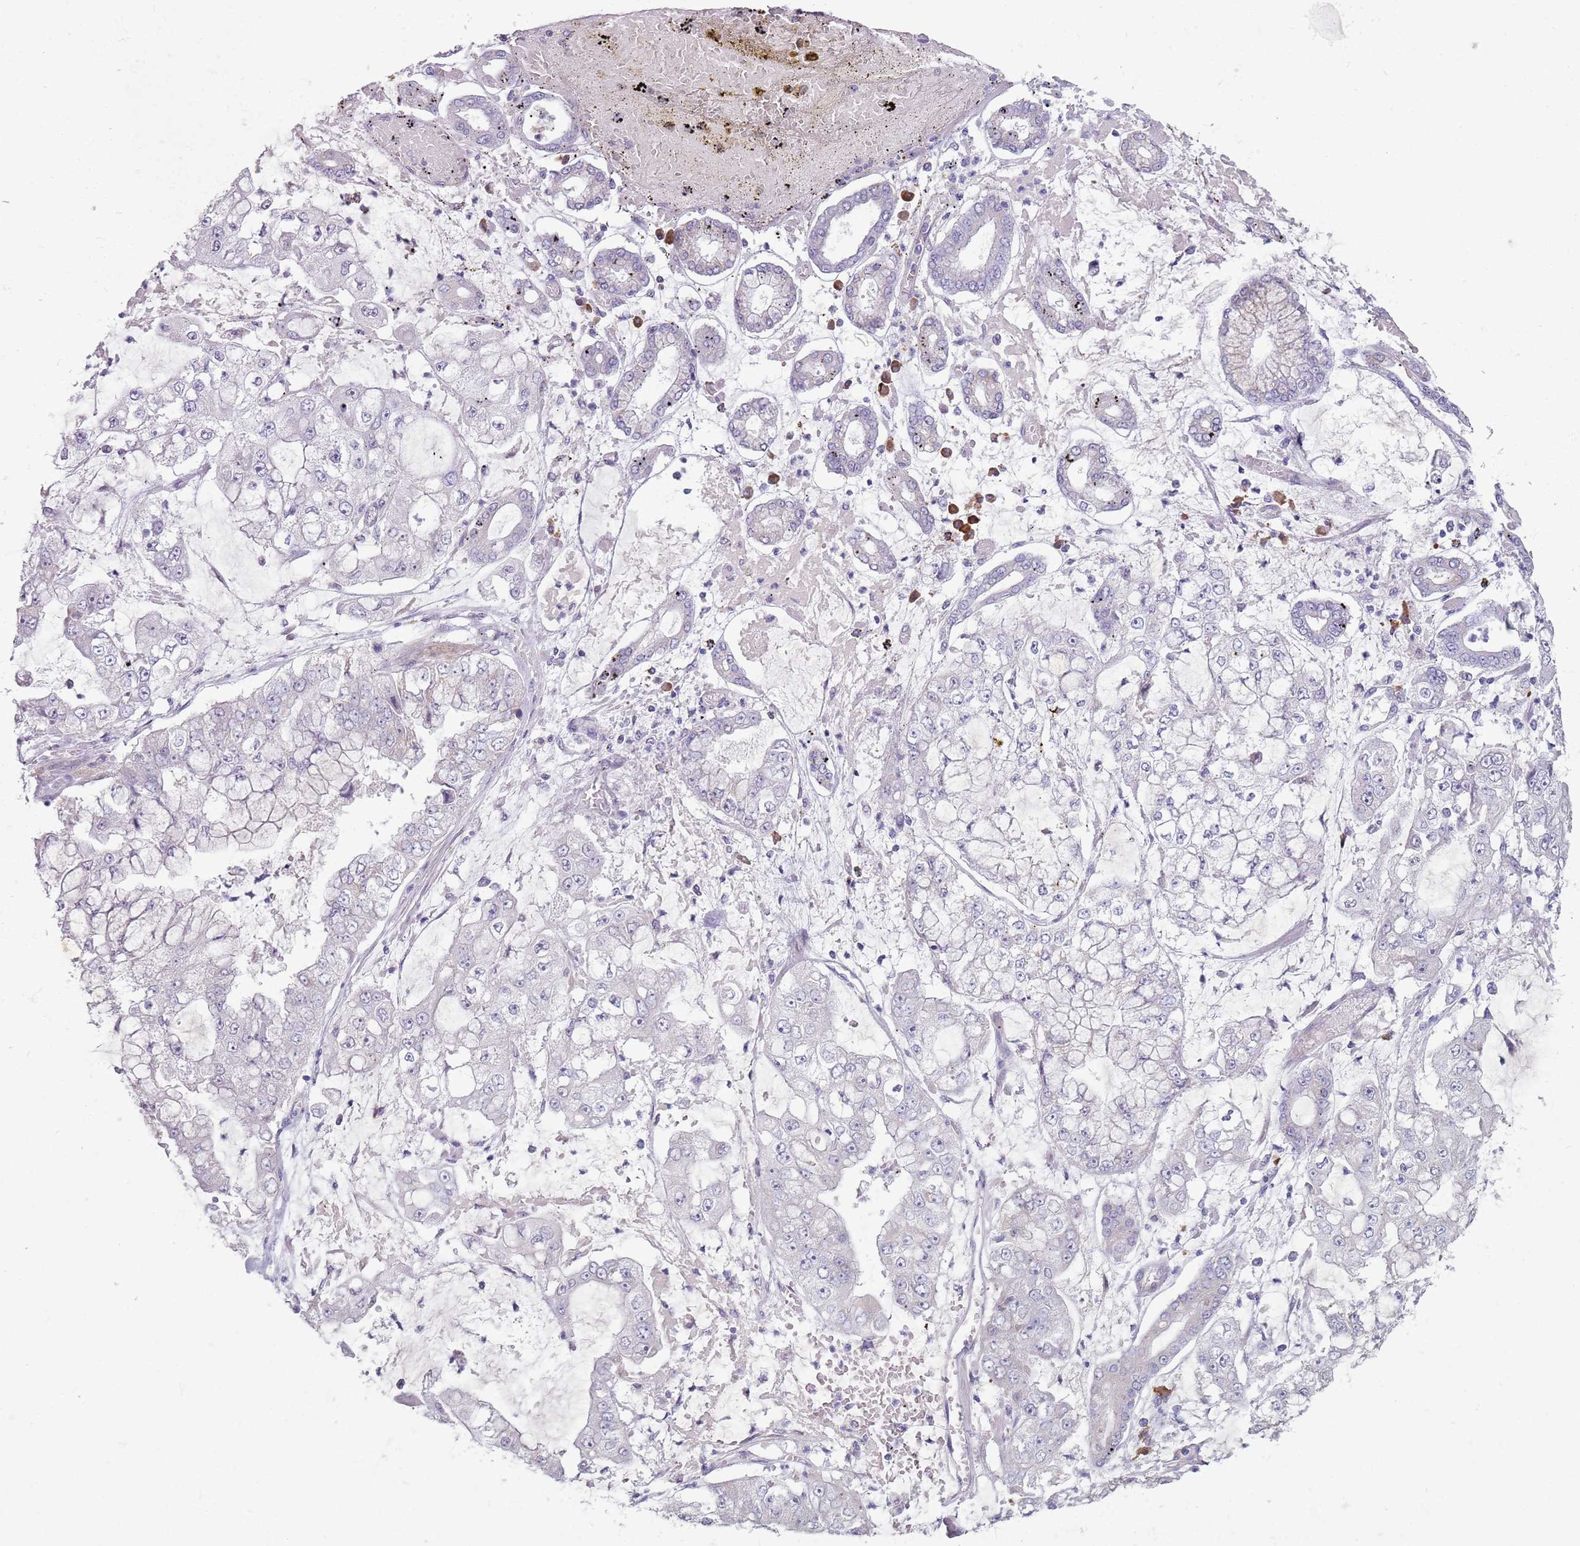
{"staining": {"intensity": "negative", "quantity": "none", "location": "none"}, "tissue": "stomach cancer", "cell_type": "Tumor cells", "image_type": "cancer", "snomed": [{"axis": "morphology", "description": "Adenocarcinoma, NOS"}, {"axis": "topography", "description": "Stomach"}], "caption": "Image shows no significant protein expression in tumor cells of adenocarcinoma (stomach).", "gene": "DXO", "patient": {"sex": "male", "age": 76}}